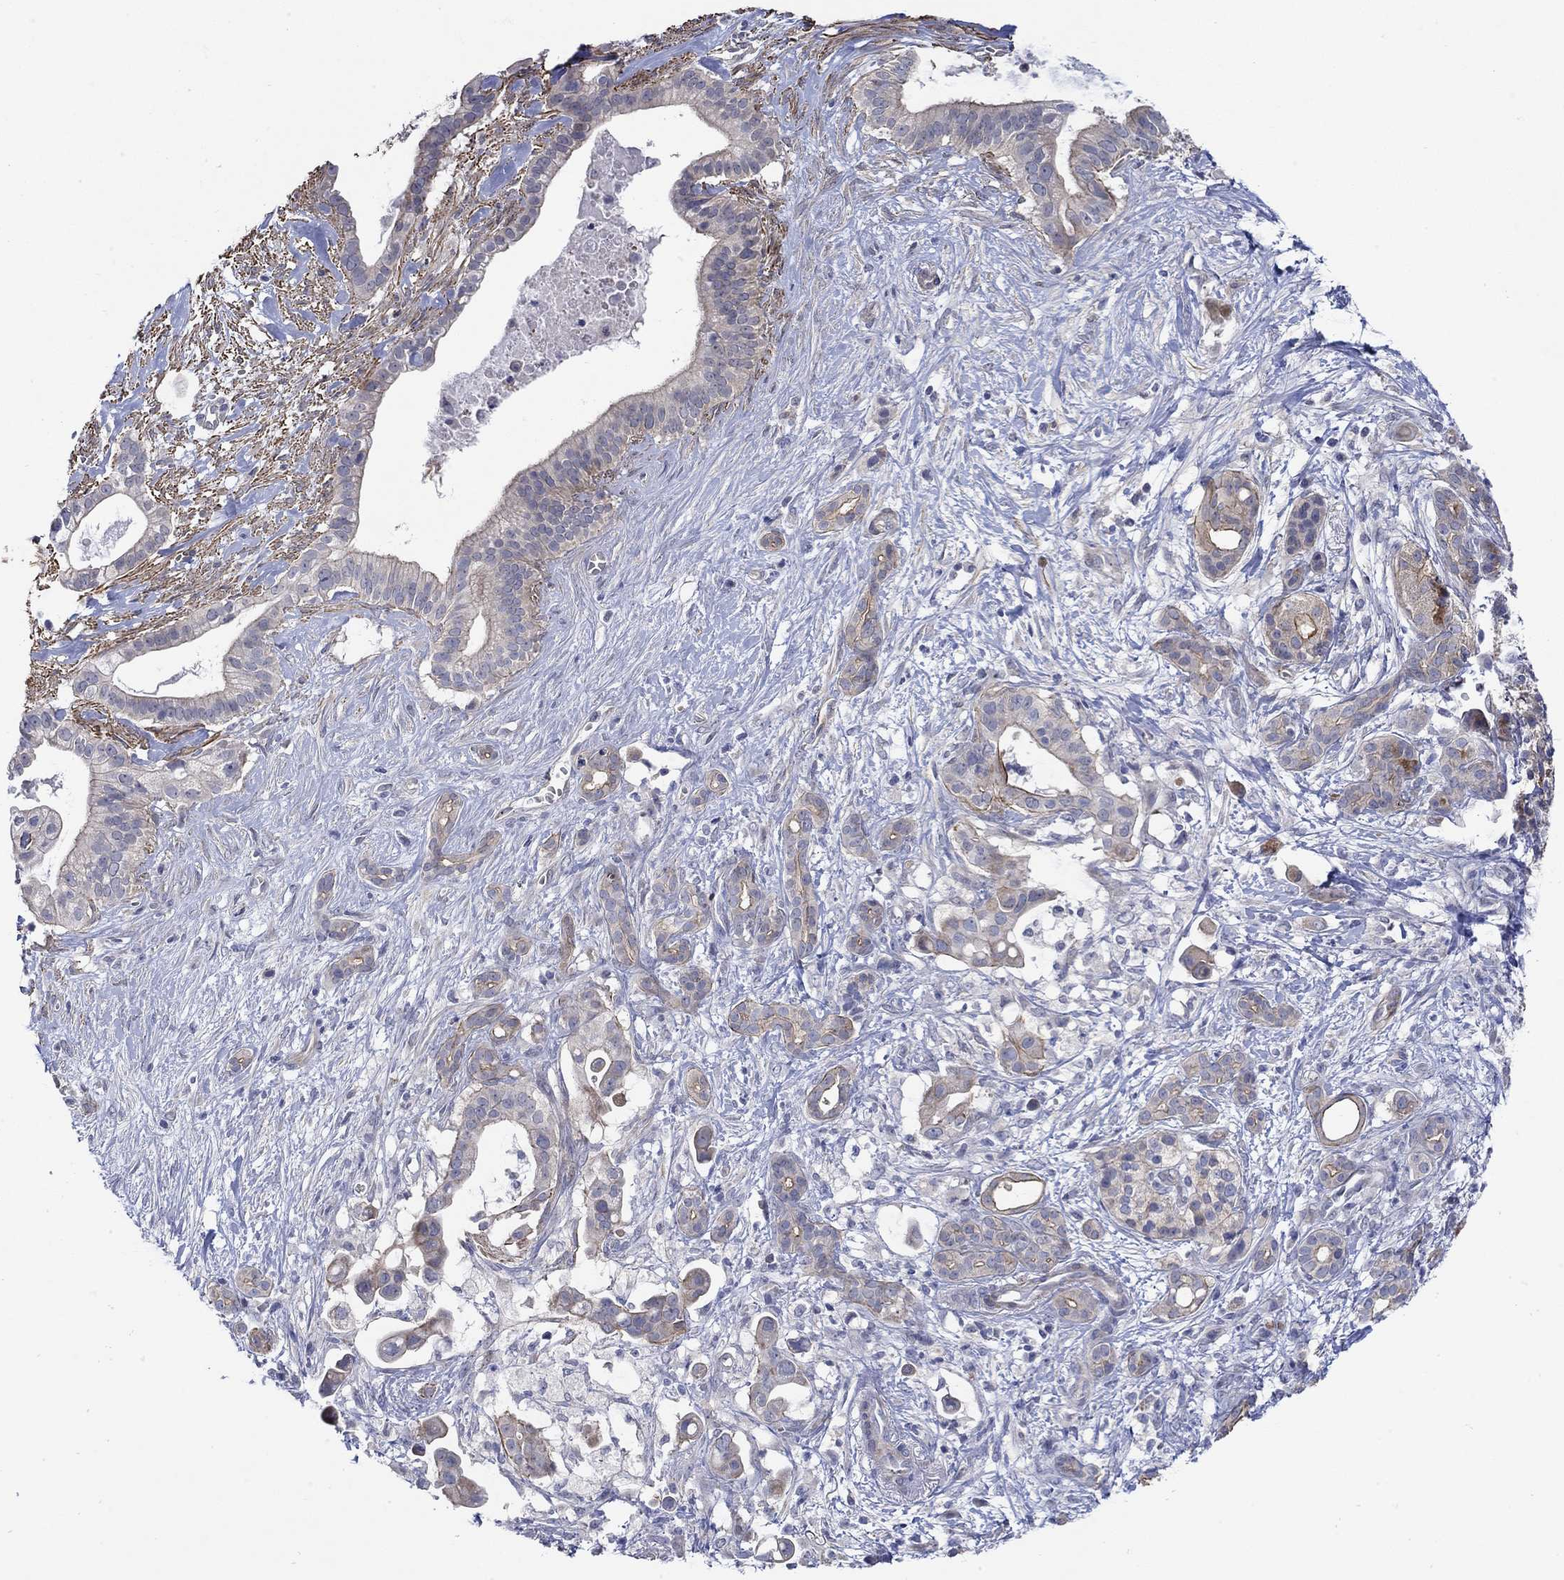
{"staining": {"intensity": "moderate", "quantity": "25%-75%", "location": "cytoplasmic/membranous"}, "tissue": "pancreatic cancer", "cell_type": "Tumor cells", "image_type": "cancer", "snomed": [{"axis": "morphology", "description": "Adenocarcinoma, NOS"}, {"axis": "topography", "description": "Pancreas"}], "caption": "A histopathology image showing moderate cytoplasmic/membranous positivity in about 25%-75% of tumor cells in pancreatic adenocarcinoma, as visualized by brown immunohistochemical staining.", "gene": "SCN7A", "patient": {"sex": "male", "age": 61}}